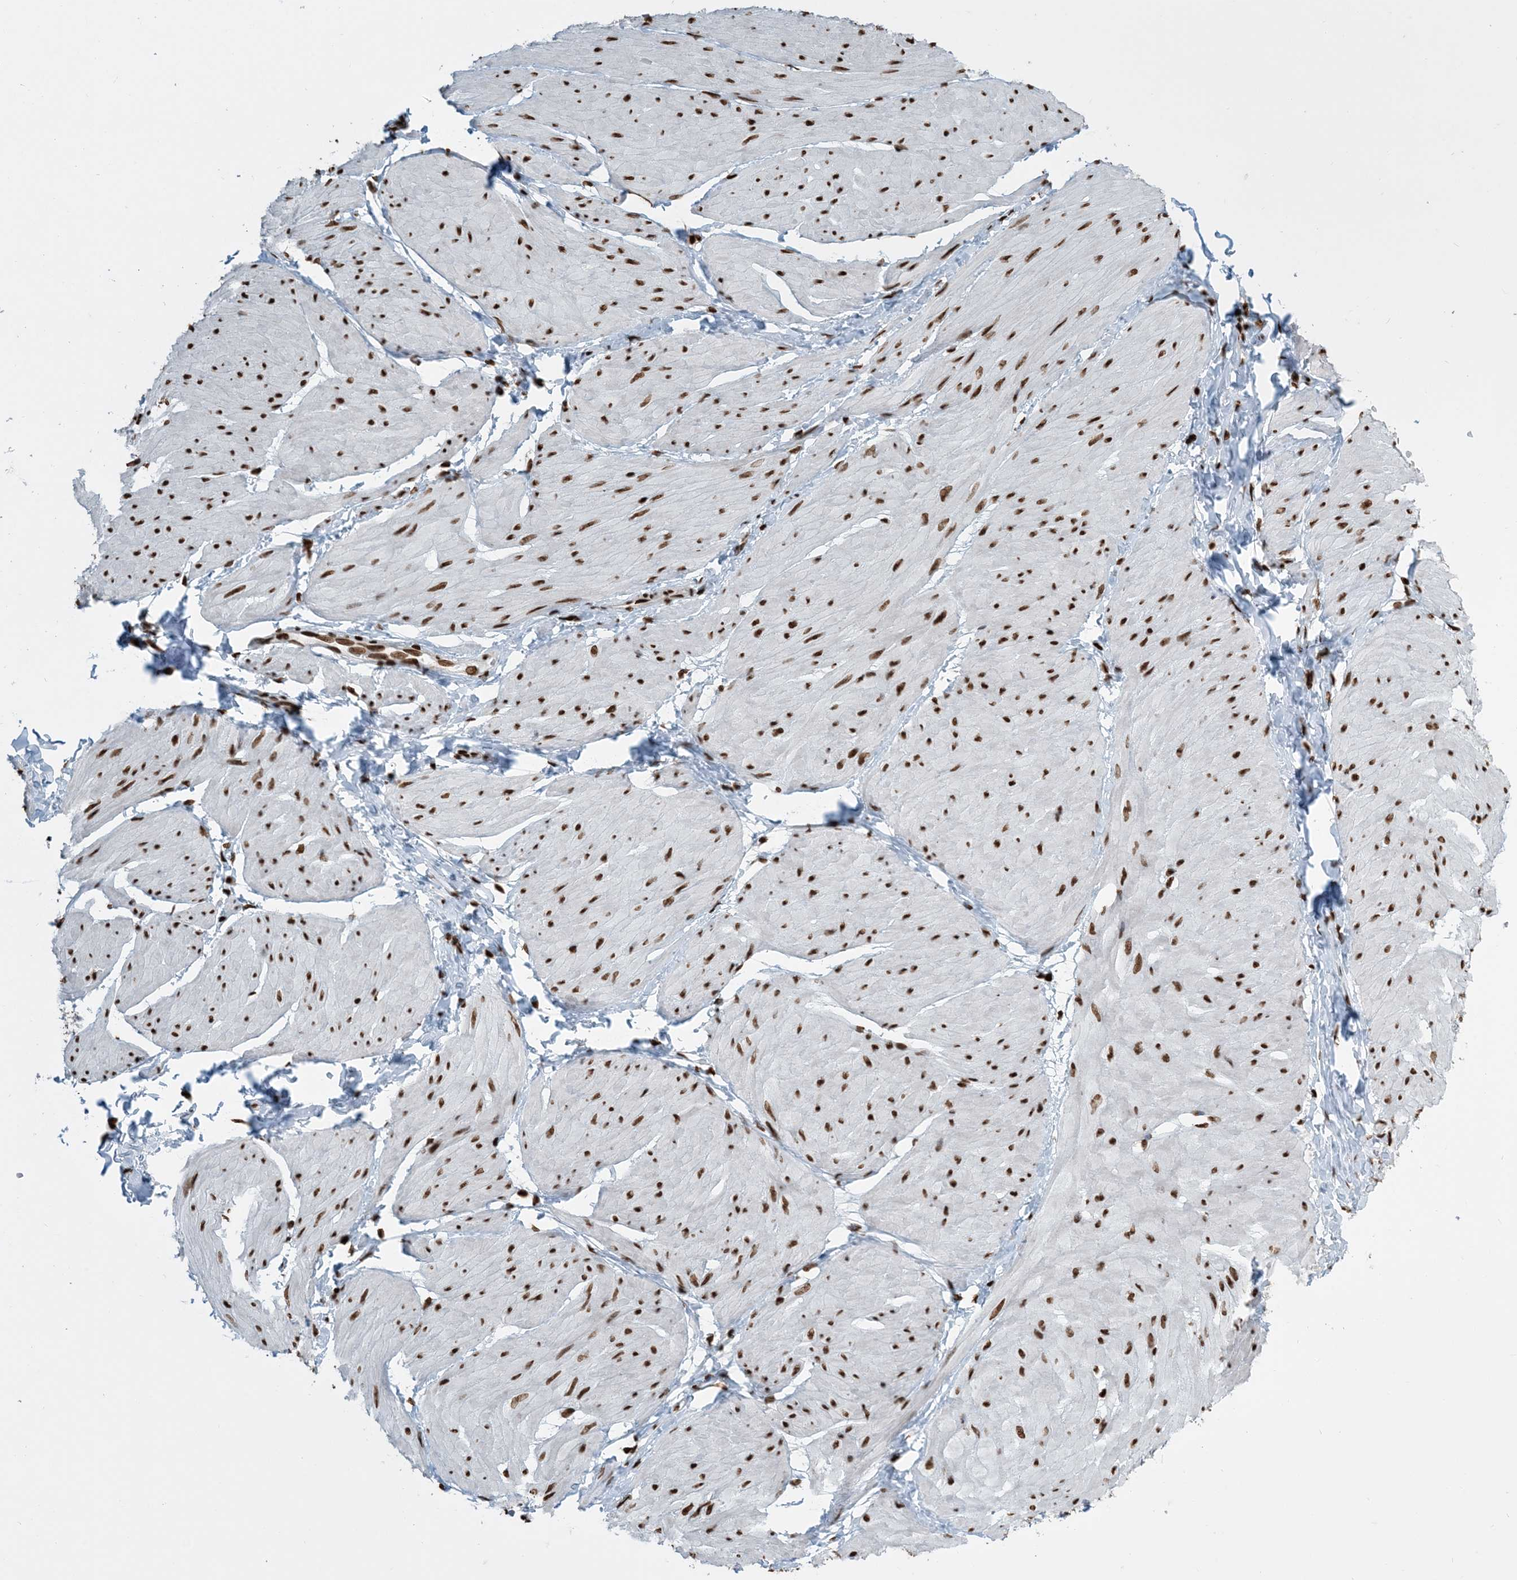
{"staining": {"intensity": "moderate", "quantity": ">75%", "location": "nuclear"}, "tissue": "smooth muscle", "cell_type": "Smooth muscle cells", "image_type": "normal", "snomed": [{"axis": "morphology", "description": "Urothelial carcinoma, High grade"}, {"axis": "topography", "description": "Urinary bladder"}], "caption": "Smooth muscle stained with a brown dye displays moderate nuclear positive staining in about >75% of smooth muscle cells.", "gene": "H3", "patient": {"sex": "male", "age": 46}}